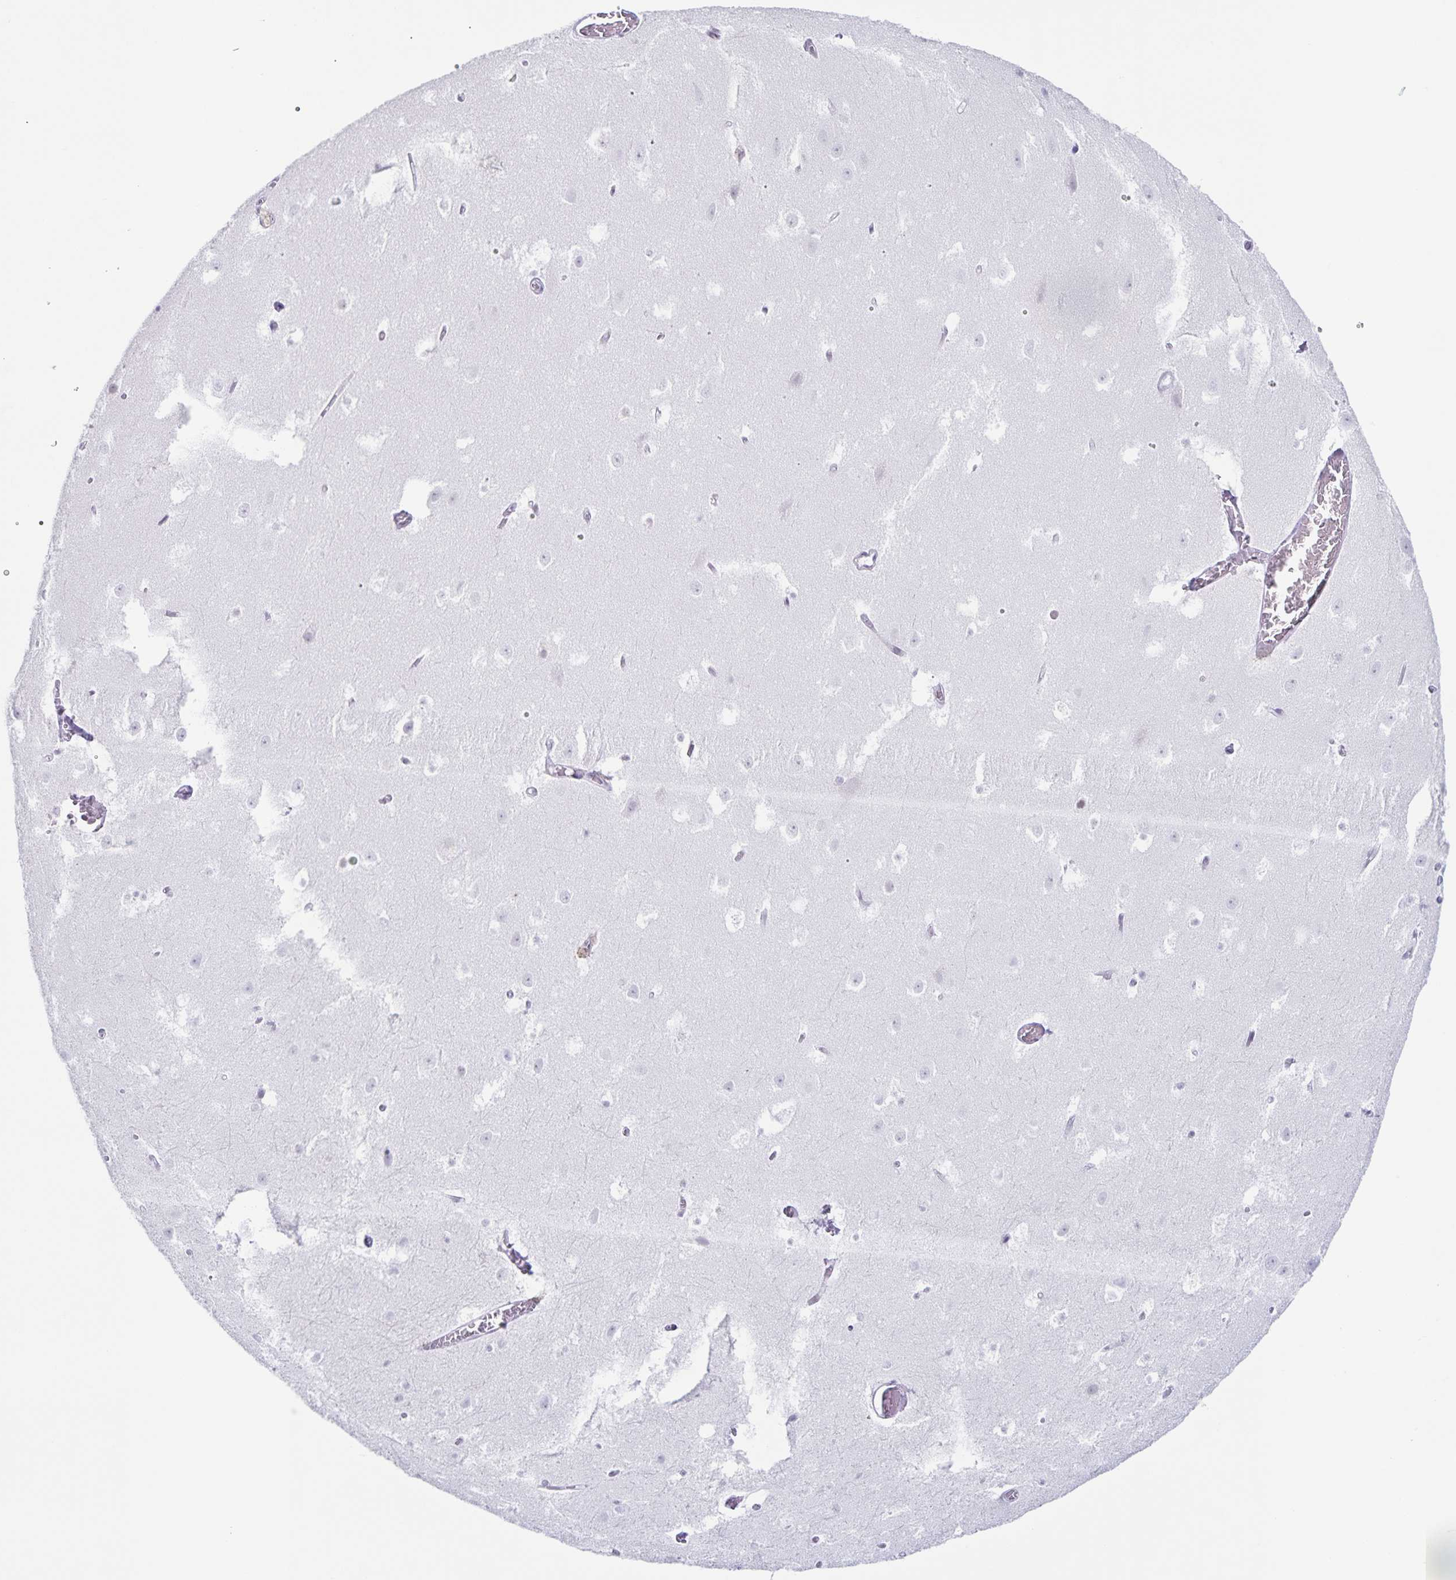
{"staining": {"intensity": "negative", "quantity": "none", "location": "none"}, "tissue": "hippocampus", "cell_type": "Glial cells", "image_type": "normal", "snomed": [{"axis": "morphology", "description": "Normal tissue, NOS"}, {"axis": "topography", "description": "Hippocampus"}], "caption": "High magnification brightfield microscopy of unremarkable hippocampus stained with DAB (brown) and counterstained with hematoxylin (blue): glial cells show no significant expression.", "gene": "LCE6A", "patient": {"sex": "female", "age": 52}}